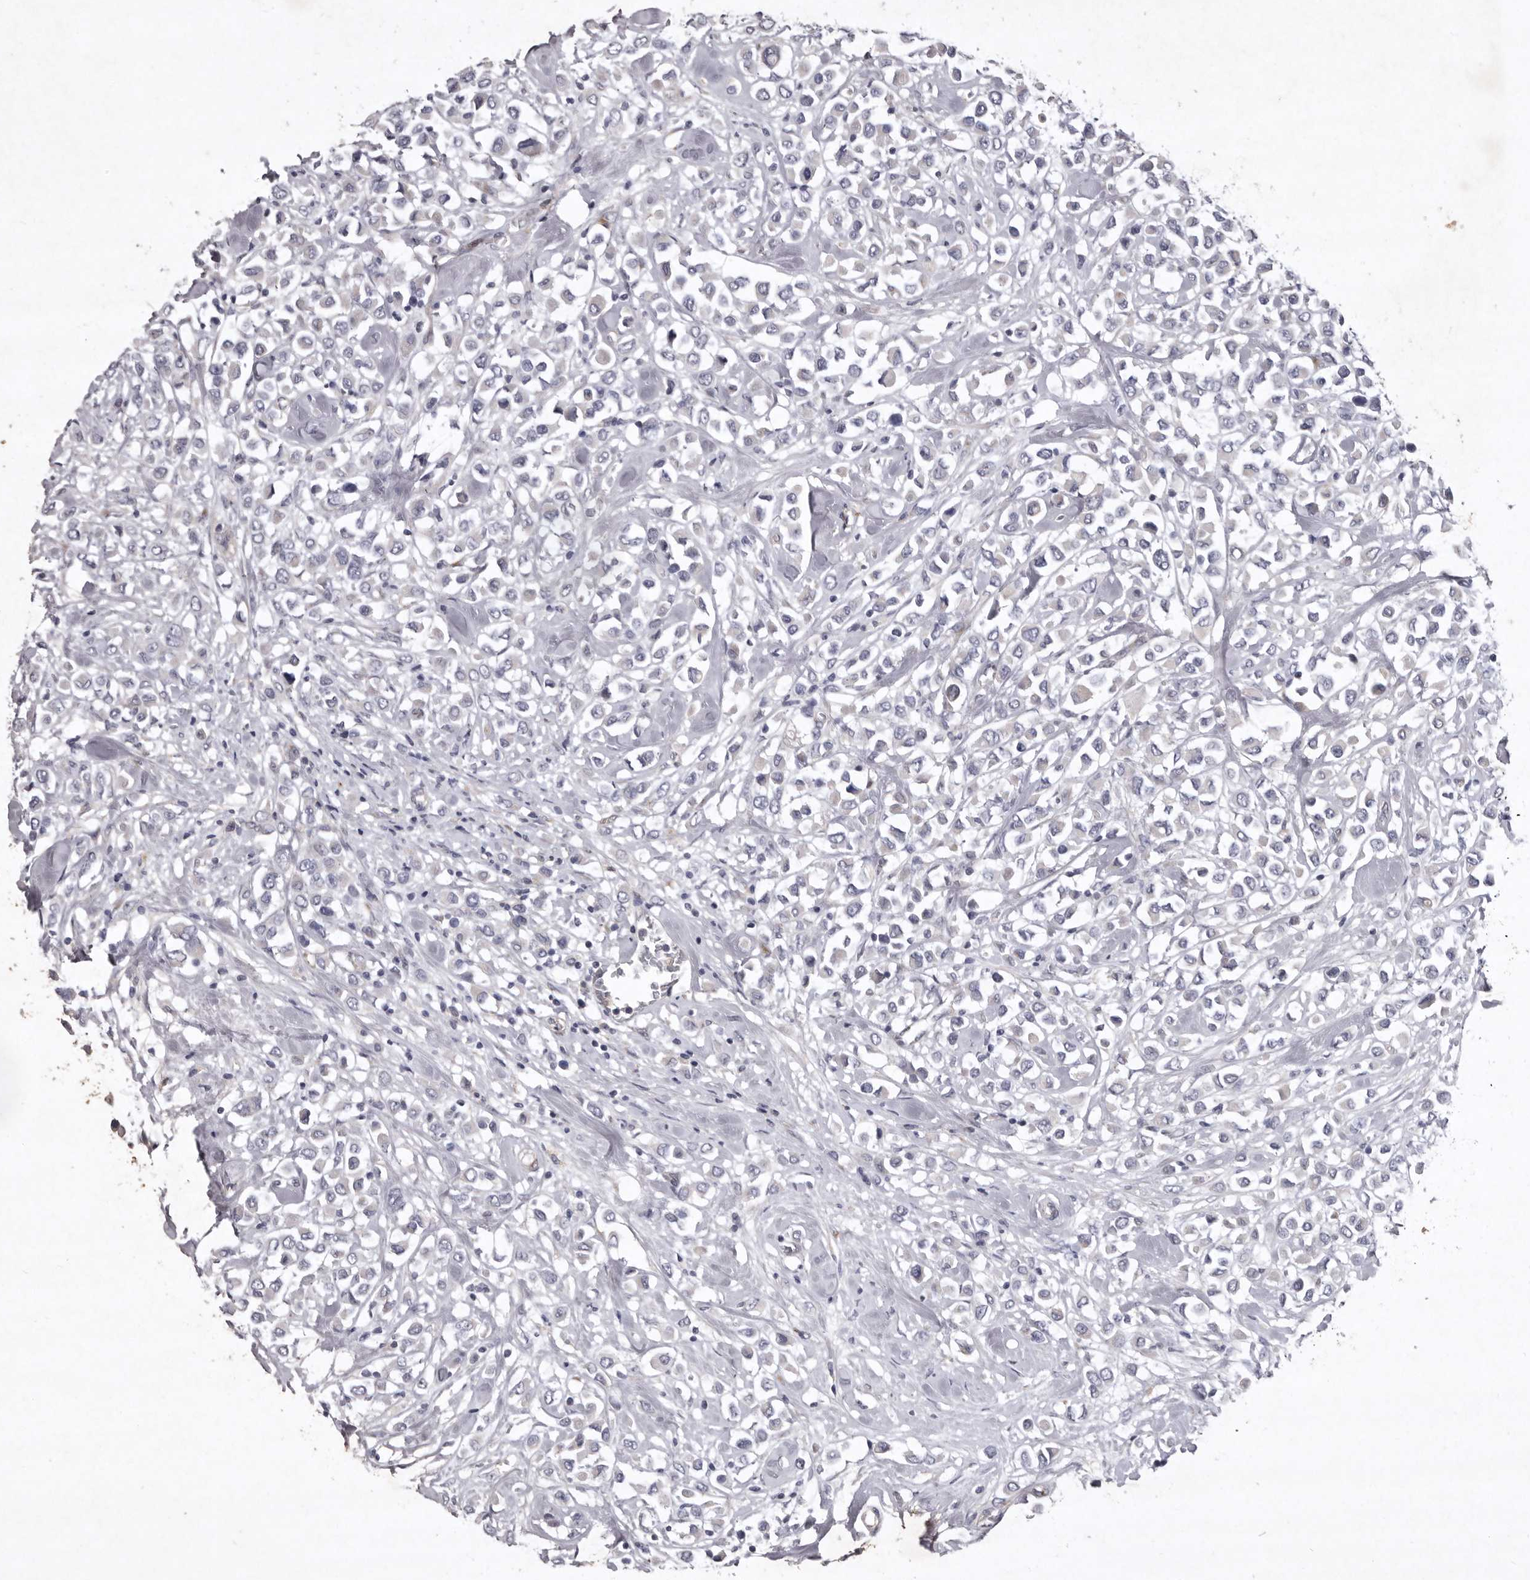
{"staining": {"intensity": "negative", "quantity": "none", "location": "none"}, "tissue": "breast cancer", "cell_type": "Tumor cells", "image_type": "cancer", "snomed": [{"axis": "morphology", "description": "Duct carcinoma"}, {"axis": "topography", "description": "Breast"}], "caption": "This is a micrograph of IHC staining of breast cancer, which shows no staining in tumor cells.", "gene": "NKAIN4", "patient": {"sex": "female", "age": 61}}